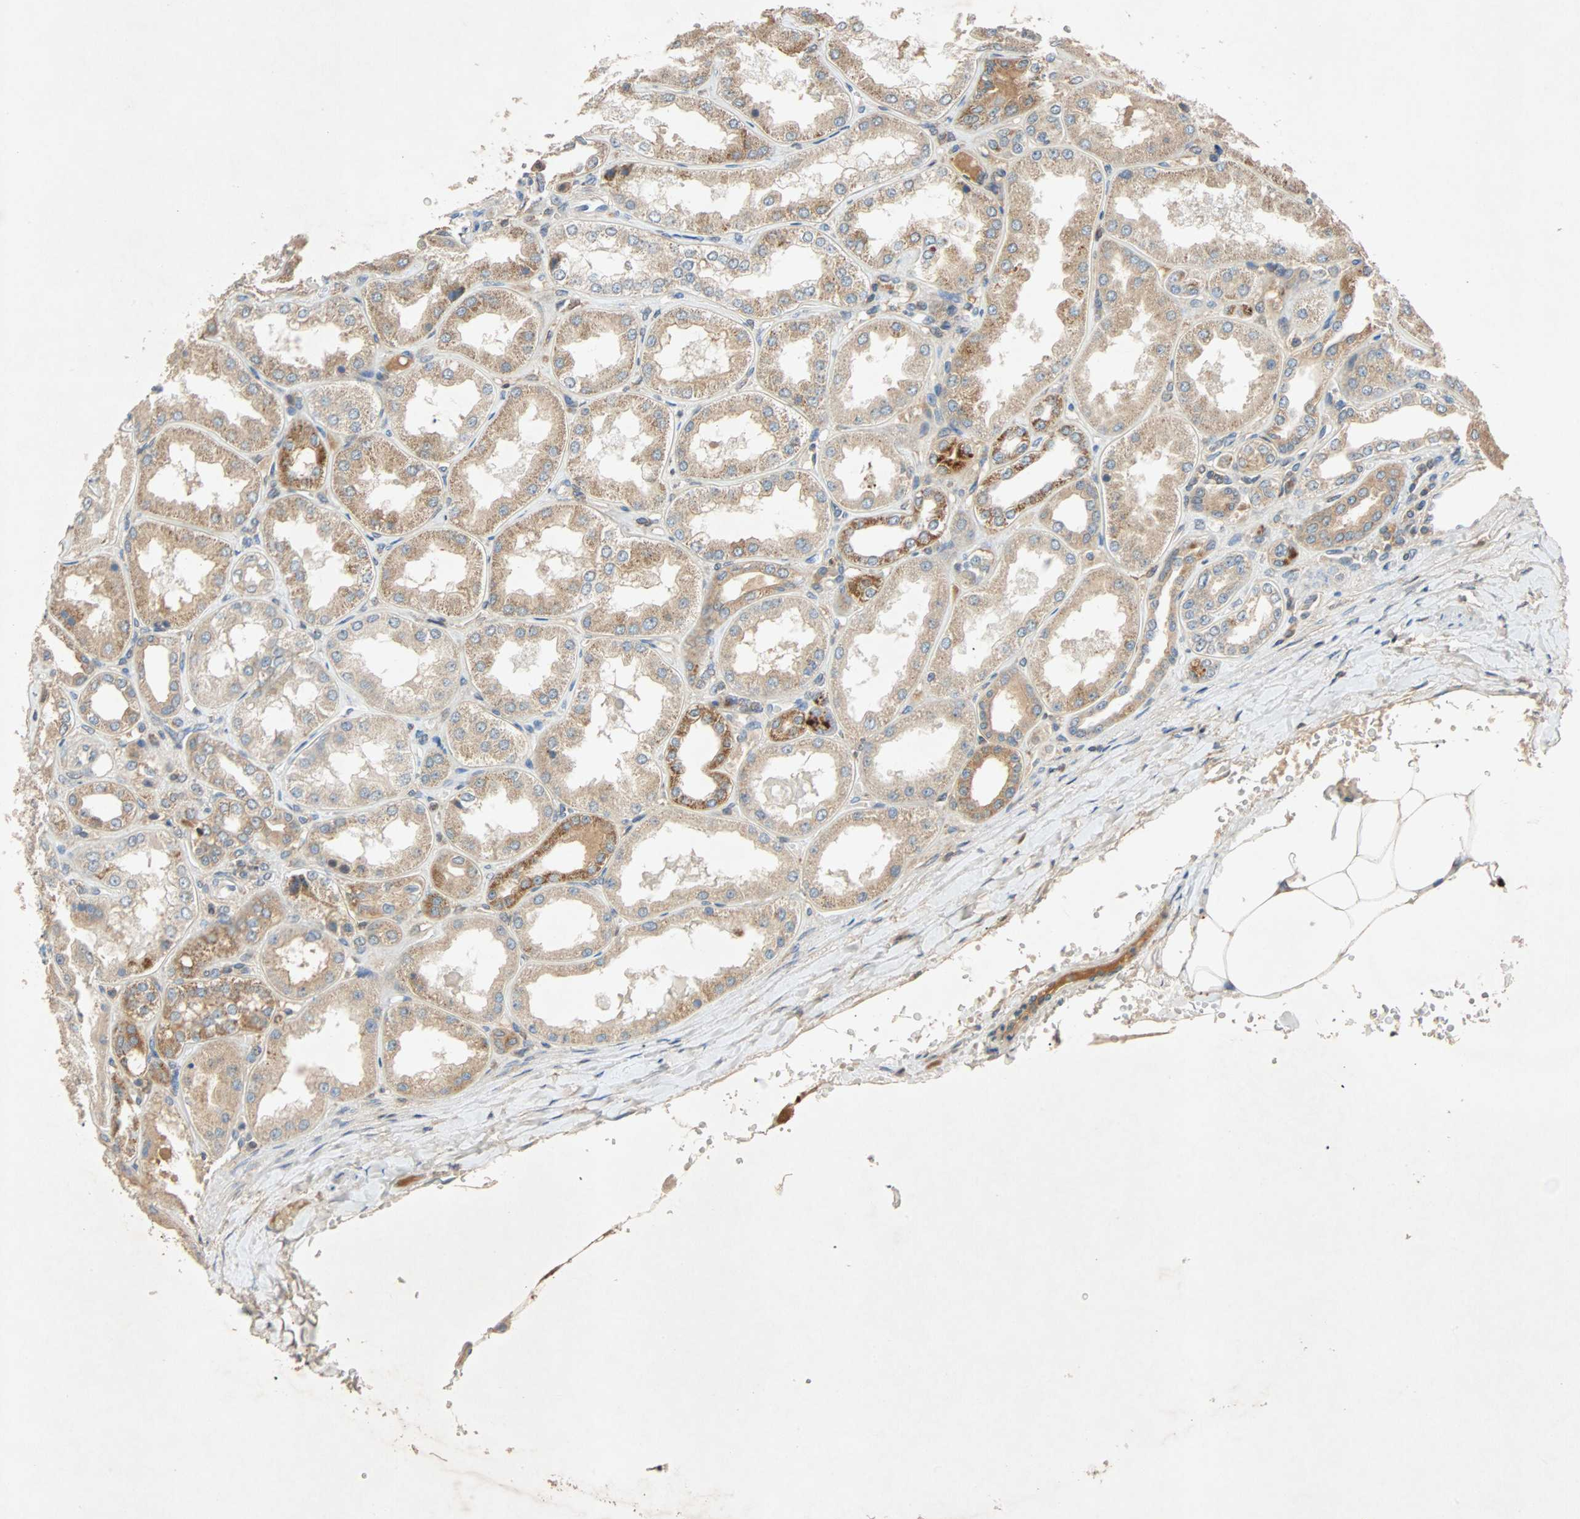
{"staining": {"intensity": "weak", "quantity": ">75%", "location": "cytoplasmic/membranous"}, "tissue": "kidney", "cell_type": "Cells in glomeruli", "image_type": "normal", "snomed": [{"axis": "morphology", "description": "Normal tissue, NOS"}, {"axis": "topography", "description": "Kidney"}], "caption": "A brown stain labels weak cytoplasmic/membranous expression of a protein in cells in glomeruli of benign human kidney.", "gene": "XYLT1", "patient": {"sex": "female", "age": 56}}